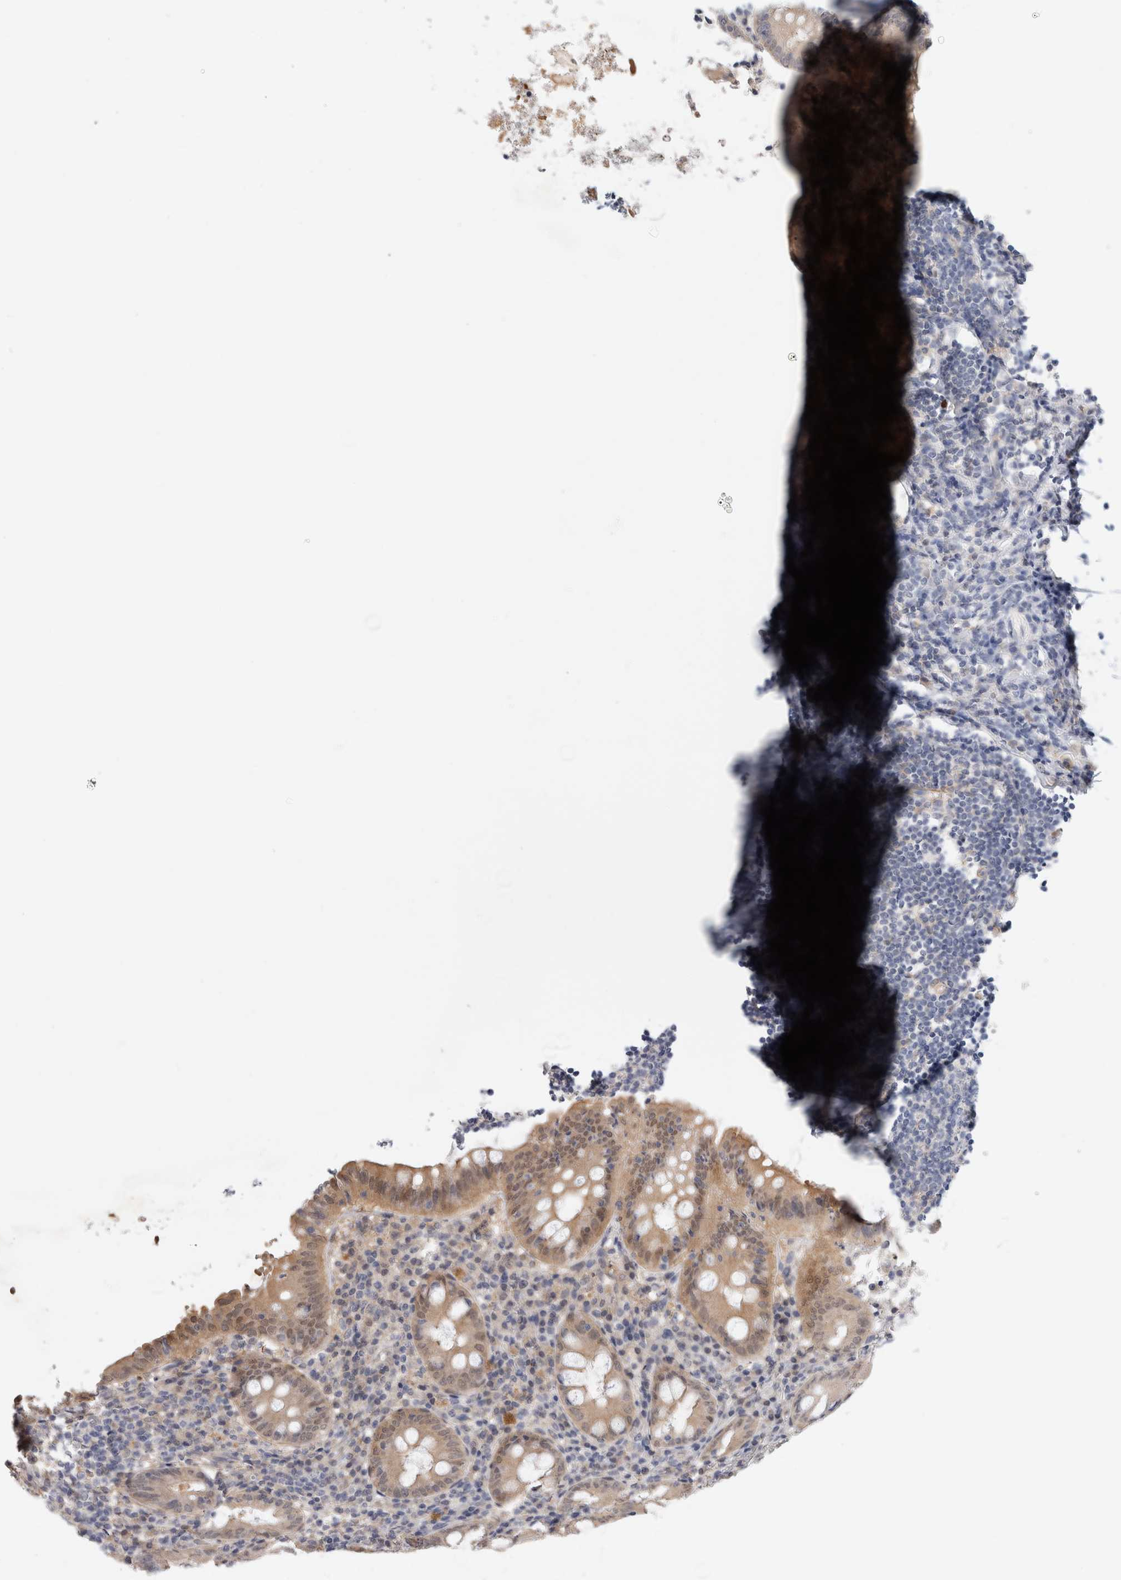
{"staining": {"intensity": "weak", "quantity": "25%-75%", "location": "cytoplasmic/membranous,nuclear"}, "tissue": "appendix", "cell_type": "Glandular cells", "image_type": "normal", "snomed": [{"axis": "morphology", "description": "Normal tissue, NOS"}, {"axis": "topography", "description": "Appendix"}], "caption": "Immunohistochemistry photomicrograph of benign appendix stained for a protein (brown), which reveals low levels of weak cytoplasmic/membranous,nuclear staining in about 25%-75% of glandular cells.", "gene": "PGM1", "patient": {"sex": "female", "age": 54}}